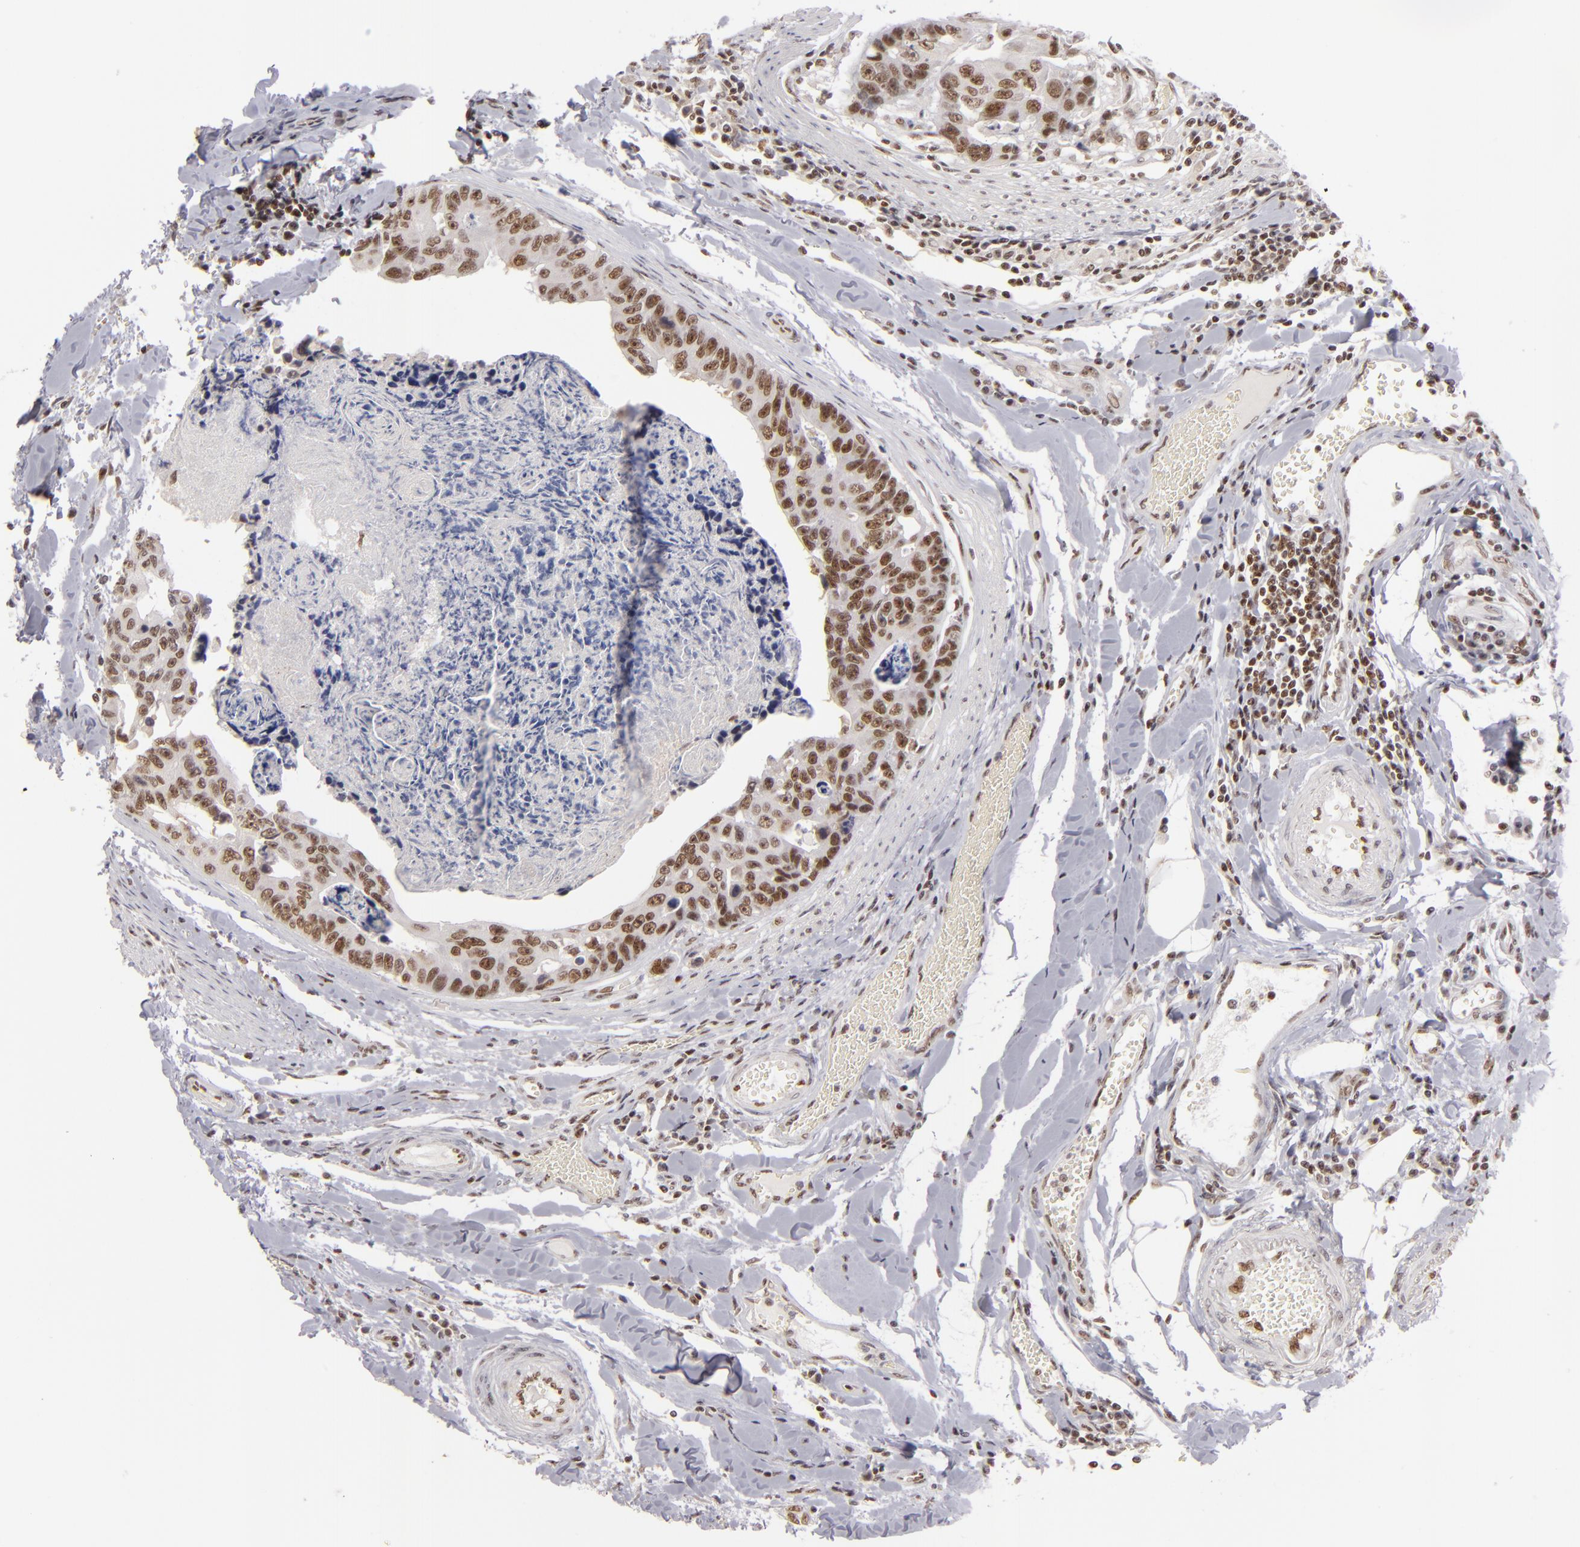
{"staining": {"intensity": "moderate", "quantity": ">75%", "location": "nuclear"}, "tissue": "colorectal cancer", "cell_type": "Tumor cells", "image_type": "cancer", "snomed": [{"axis": "morphology", "description": "Adenocarcinoma, NOS"}, {"axis": "topography", "description": "Colon"}], "caption": "Brown immunohistochemical staining in human colorectal cancer (adenocarcinoma) displays moderate nuclear positivity in about >75% of tumor cells. The protein is shown in brown color, while the nuclei are stained blue.", "gene": "DAXX", "patient": {"sex": "female", "age": 86}}